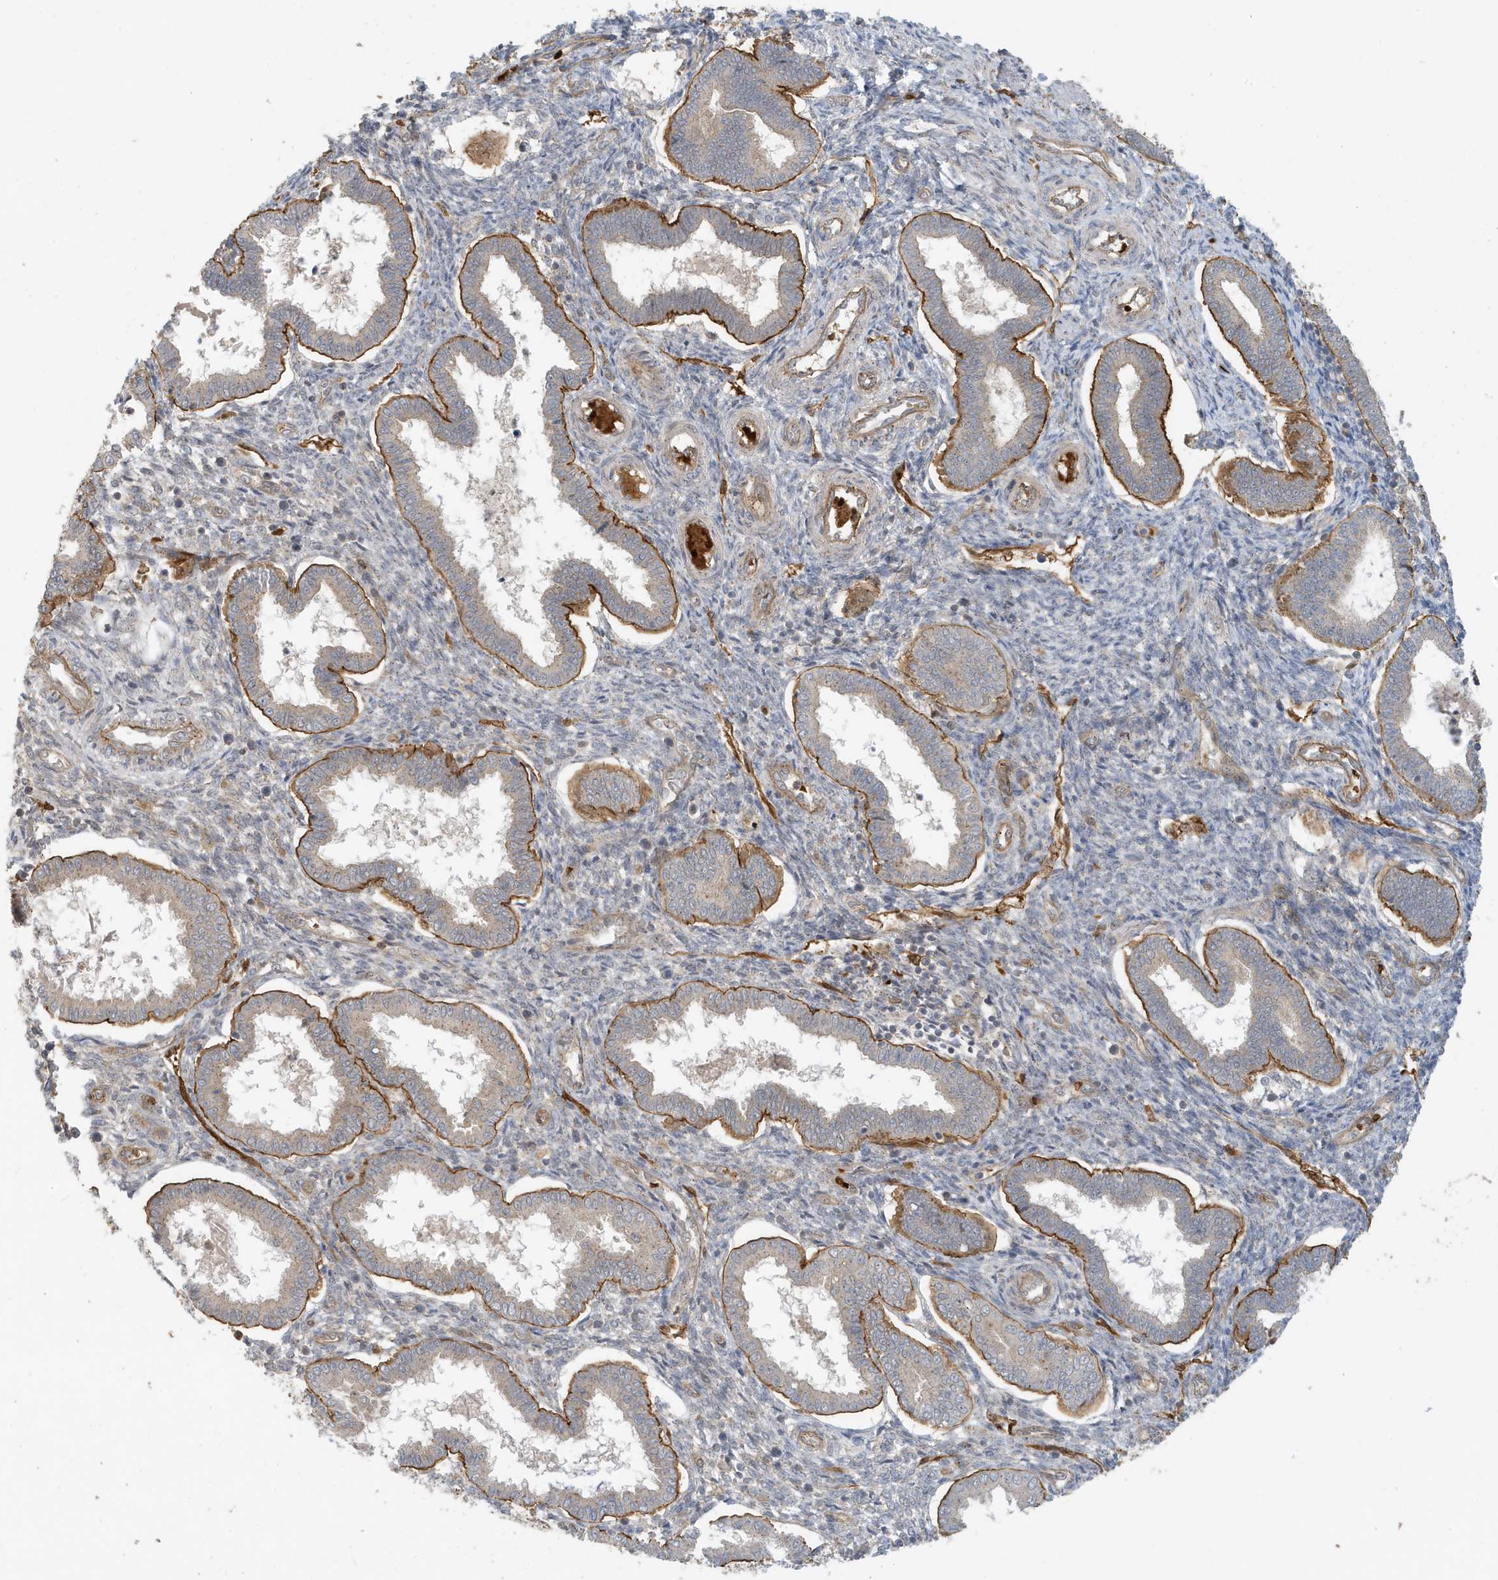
{"staining": {"intensity": "weak", "quantity": "<25%", "location": "cytoplasmic/membranous"}, "tissue": "endometrium", "cell_type": "Cells in endometrial stroma", "image_type": "normal", "snomed": [{"axis": "morphology", "description": "Normal tissue, NOS"}, {"axis": "topography", "description": "Endometrium"}], "caption": "IHC histopathology image of unremarkable endometrium: endometrium stained with DAB (3,3'-diaminobenzidine) displays no significant protein positivity in cells in endometrial stroma. (DAB immunohistochemistry with hematoxylin counter stain).", "gene": "FYCO1", "patient": {"sex": "female", "age": 24}}